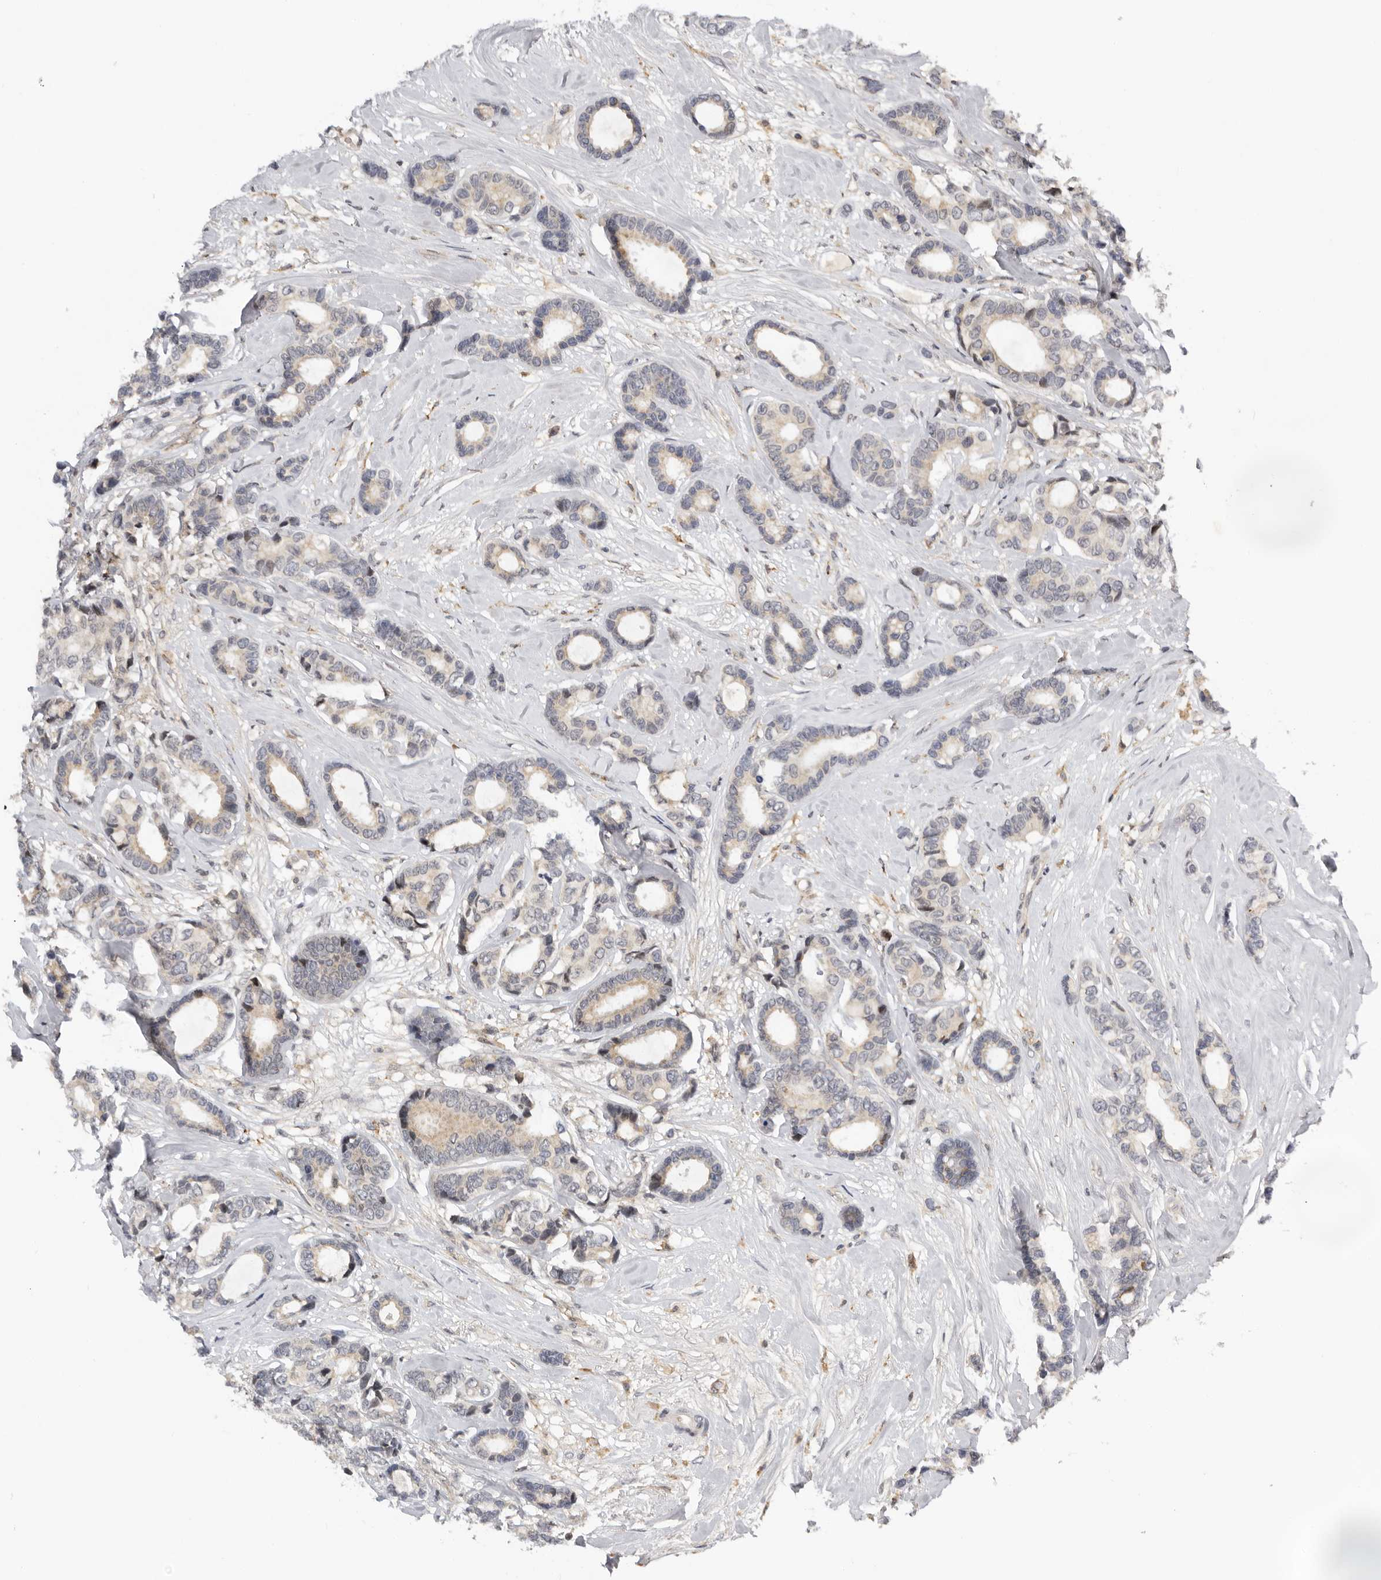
{"staining": {"intensity": "weak", "quantity": "<25%", "location": "cytoplasmic/membranous"}, "tissue": "breast cancer", "cell_type": "Tumor cells", "image_type": "cancer", "snomed": [{"axis": "morphology", "description": "Duct carcinoma"}, {"axis": "topography", "description": "Breast"}], "caption": "The micrograph demonstrates no staining of tumor cells in breast cancer (invasive ductal carcinoma).", "gene": "KIF2B", "patient": {"sex": "female", "age": 87}}